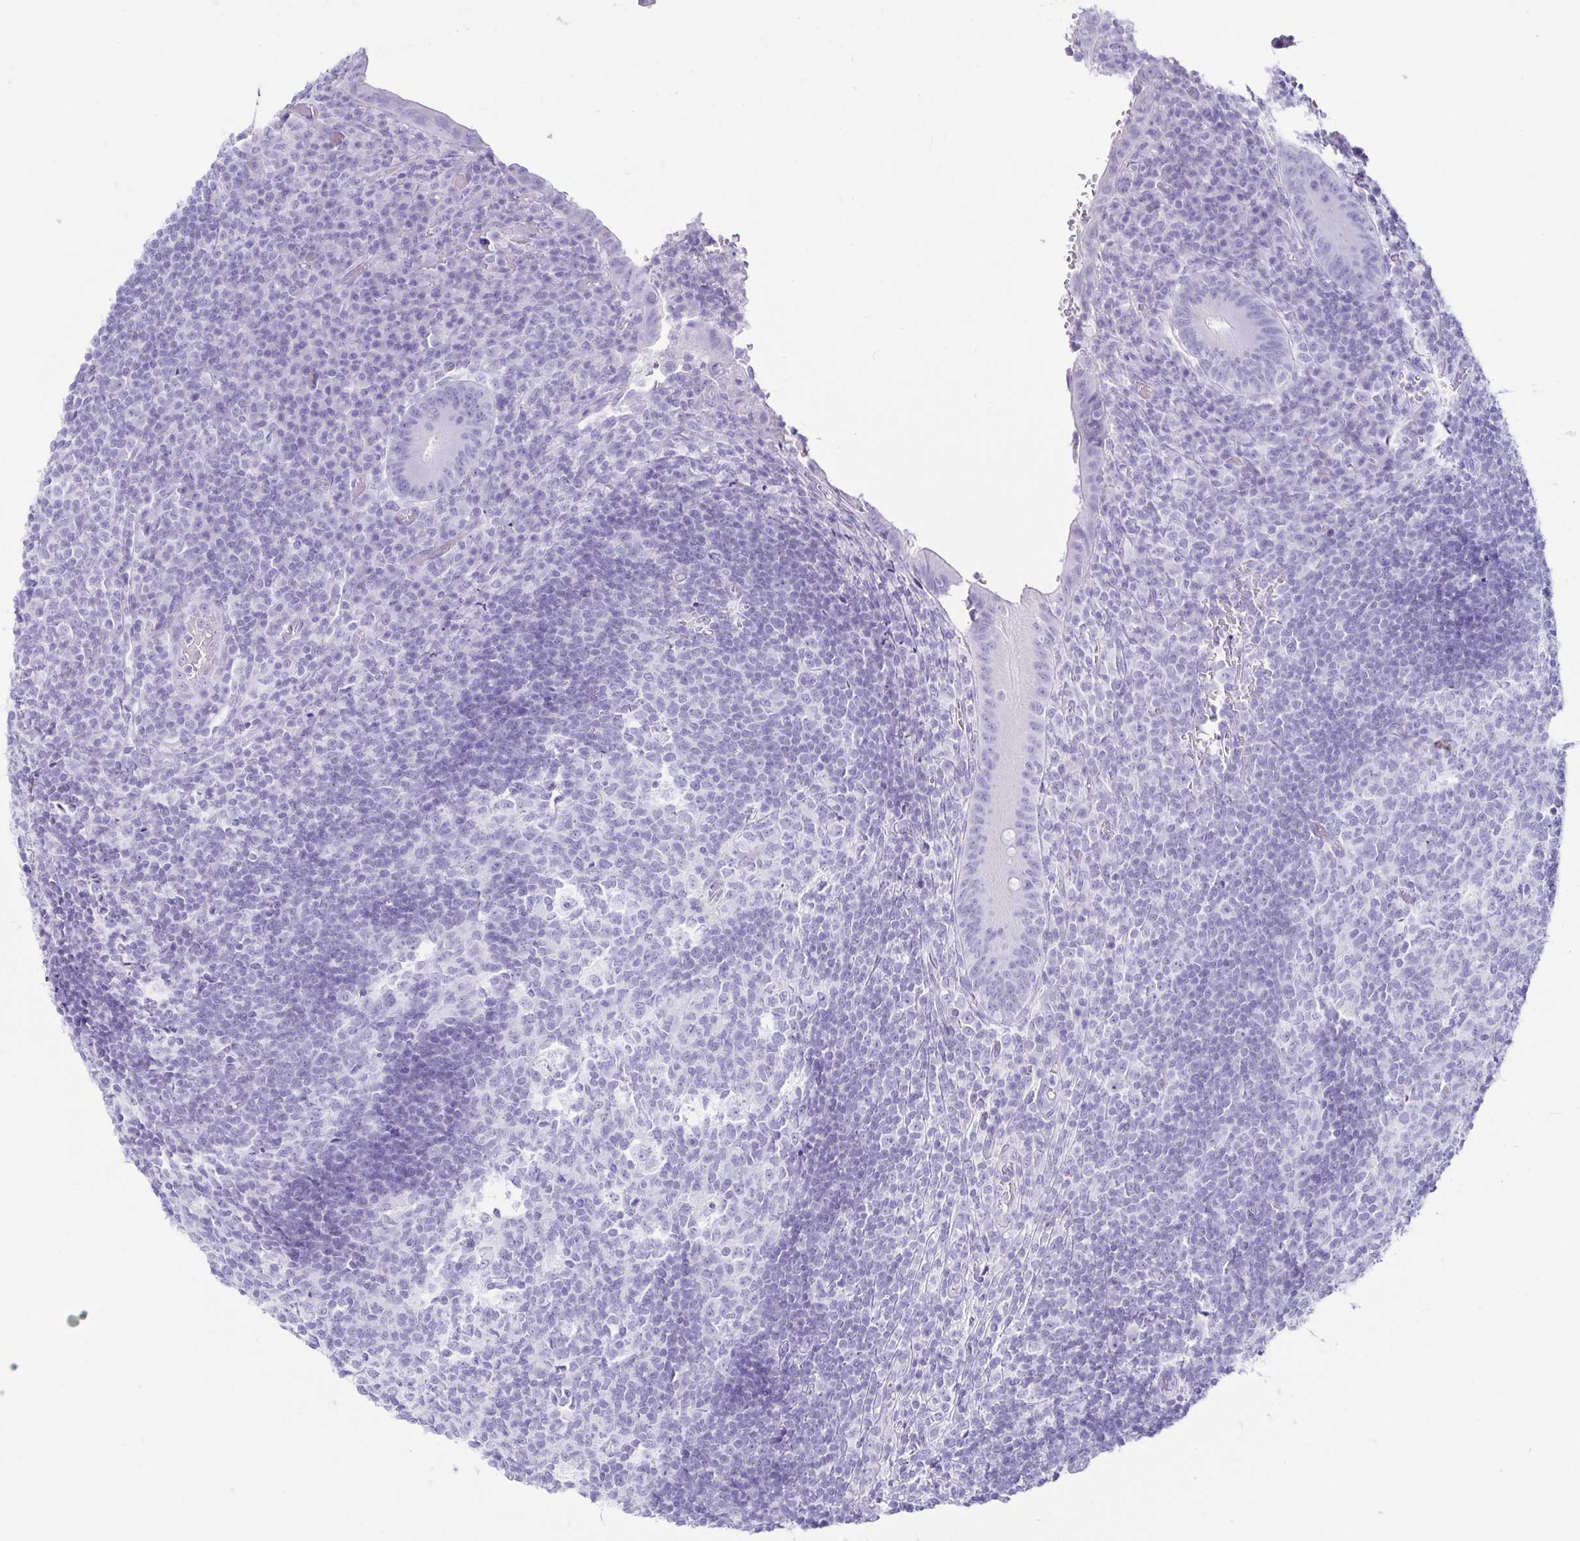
{"staining": {"intensity": "negative", "quantity": "none", "location": "none"}, "tissue": "appendix", "cell_type": "Glandular cells", "image_type": "normal", "snomed": [{"axis": "morphology", "description": "Normal tissue, NOS"}, {"axis": "topography", "description": "Appendix"}], "caption": "Immunohistochemistry (IHC) of benign human appendix shows no expression in glandular cells.", "gene": "CD164L2", "patient": {"sex": "male", "age": 18}}